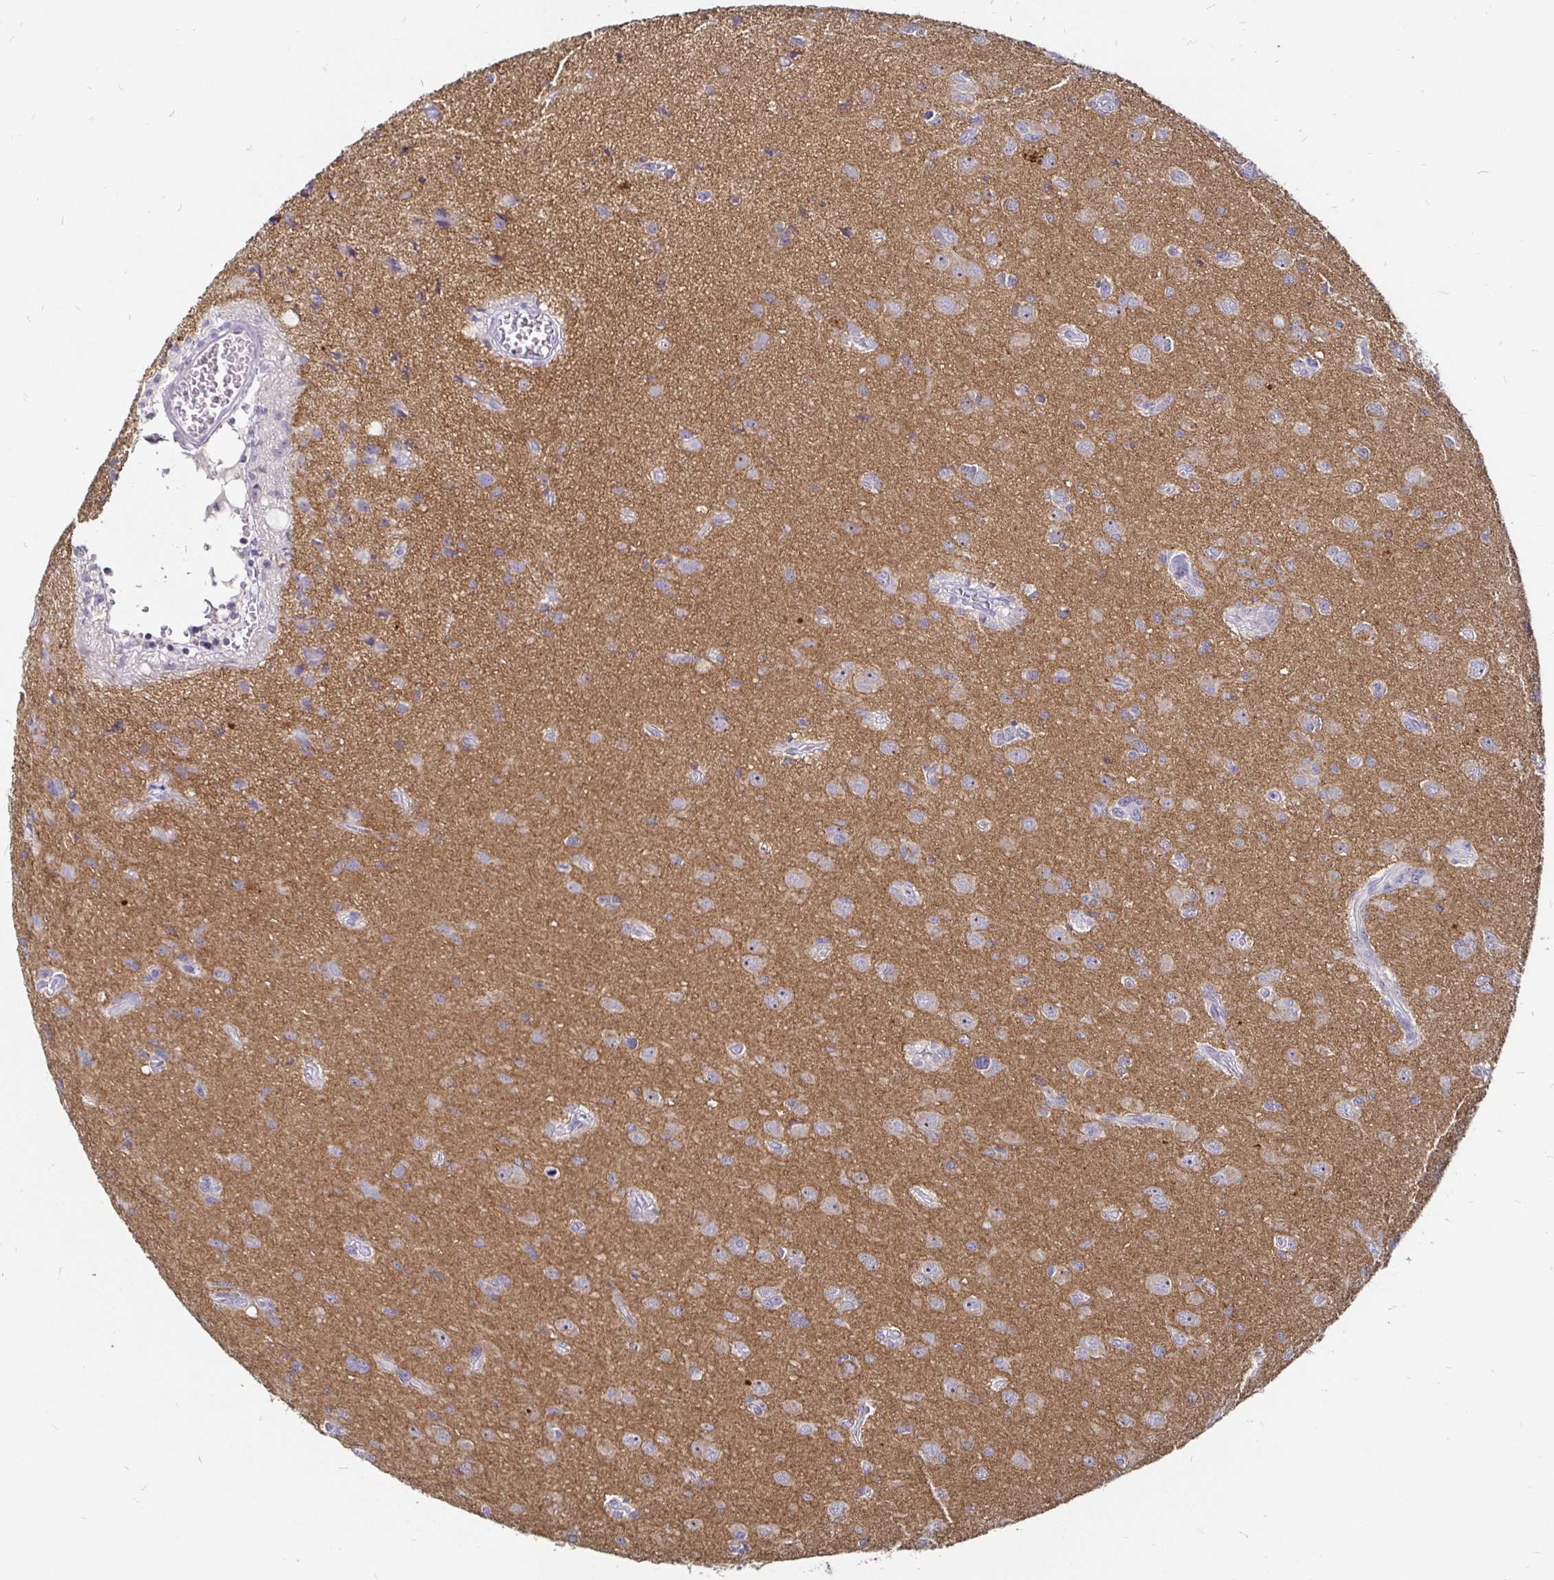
{"staining": {"intensity": "weak", "quantity": "25%-75%", "location": "cytoplasmic/membranous,nuclear"}, "tissue": "glioma", "cell_type": "Tumor cells", "image_type": "cancer", "snomed": [{"axis": "morphology", "description": "Glioma, malignant, High grade"}, {"axis": "topography", "description": "Brain"}], "caption": "This micrograph displays IHC staining of glioma, with low weak cytoplasmic/membranous and nuclear staining in about 25%-75% of tumor cells.", "gene": "FAIM2", "patient": {"sex": "male", "age": 67}}